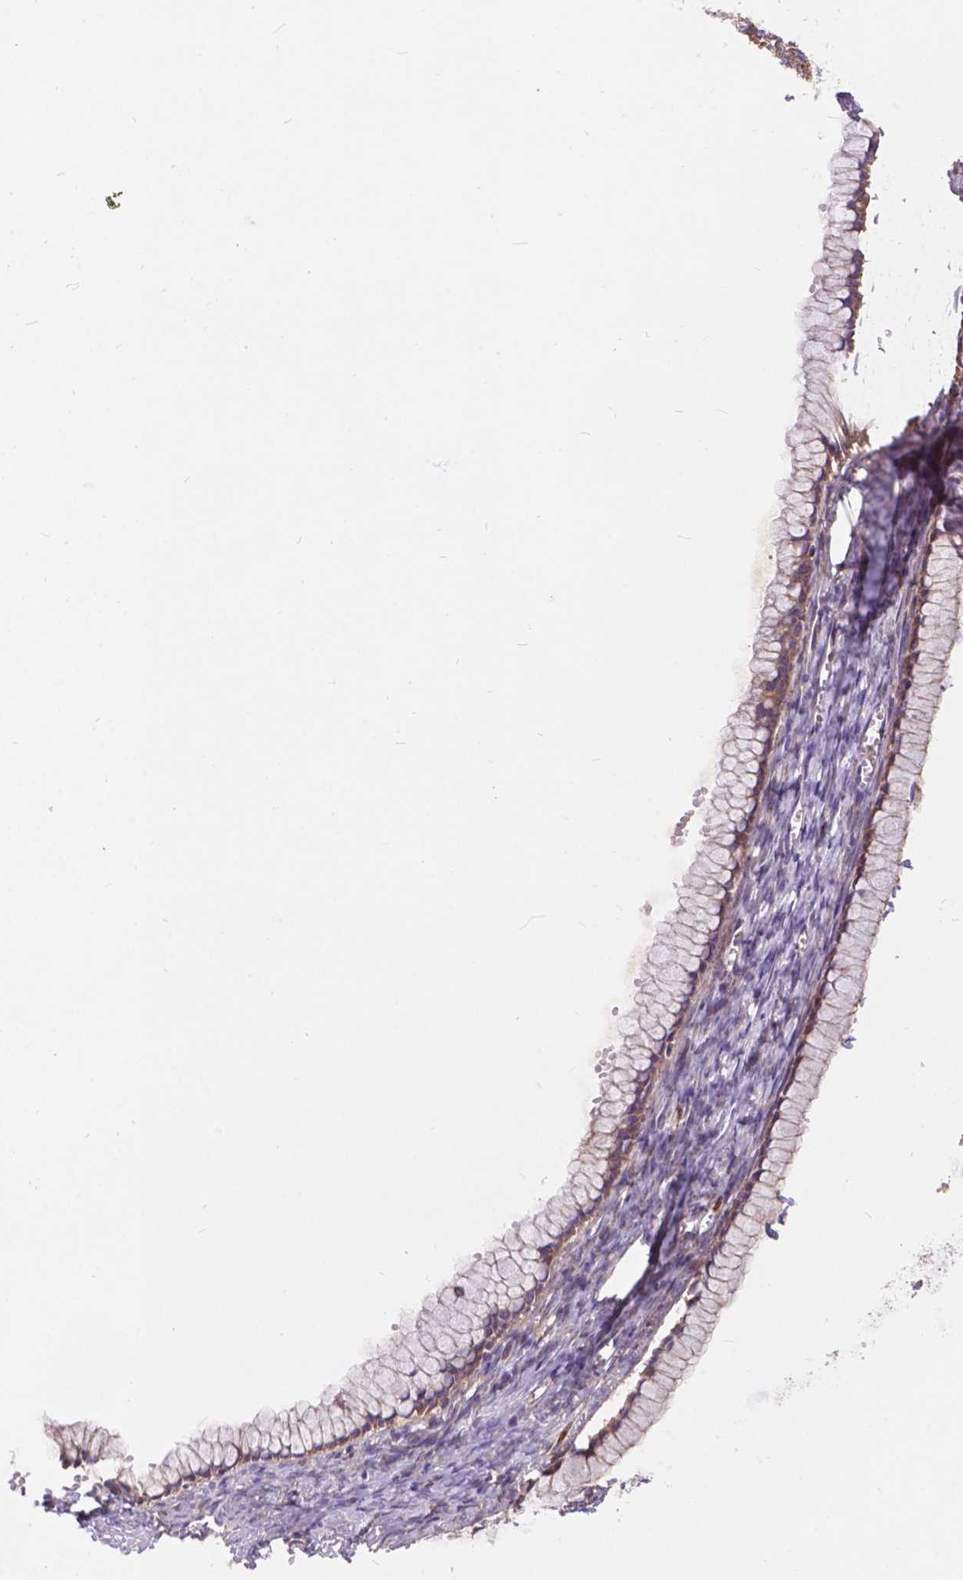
{"staining": {"intensity": "moderate", "quantity": "25%-75%", "location": "cytoplasmic/membranous"}, "tissue": "ovarian cancer", "cell_type": "Tumor cells", "image_type": "cancer", "snomed": [{"axis": "morphology", "description": "Cystadenocarcinoma, mucinous, NOS"}, {"axis": "topography", "description": "Ovary"}], "caption": "Tumor cells show medium levels of moderate cytoplasmic/membranous positivity in about 25%-75% of cells in human ovarian cancer (mucinous cystadenocarcinoma).", "gene": "ARAP1", "patient": {"sex": "female", "age": 41}}